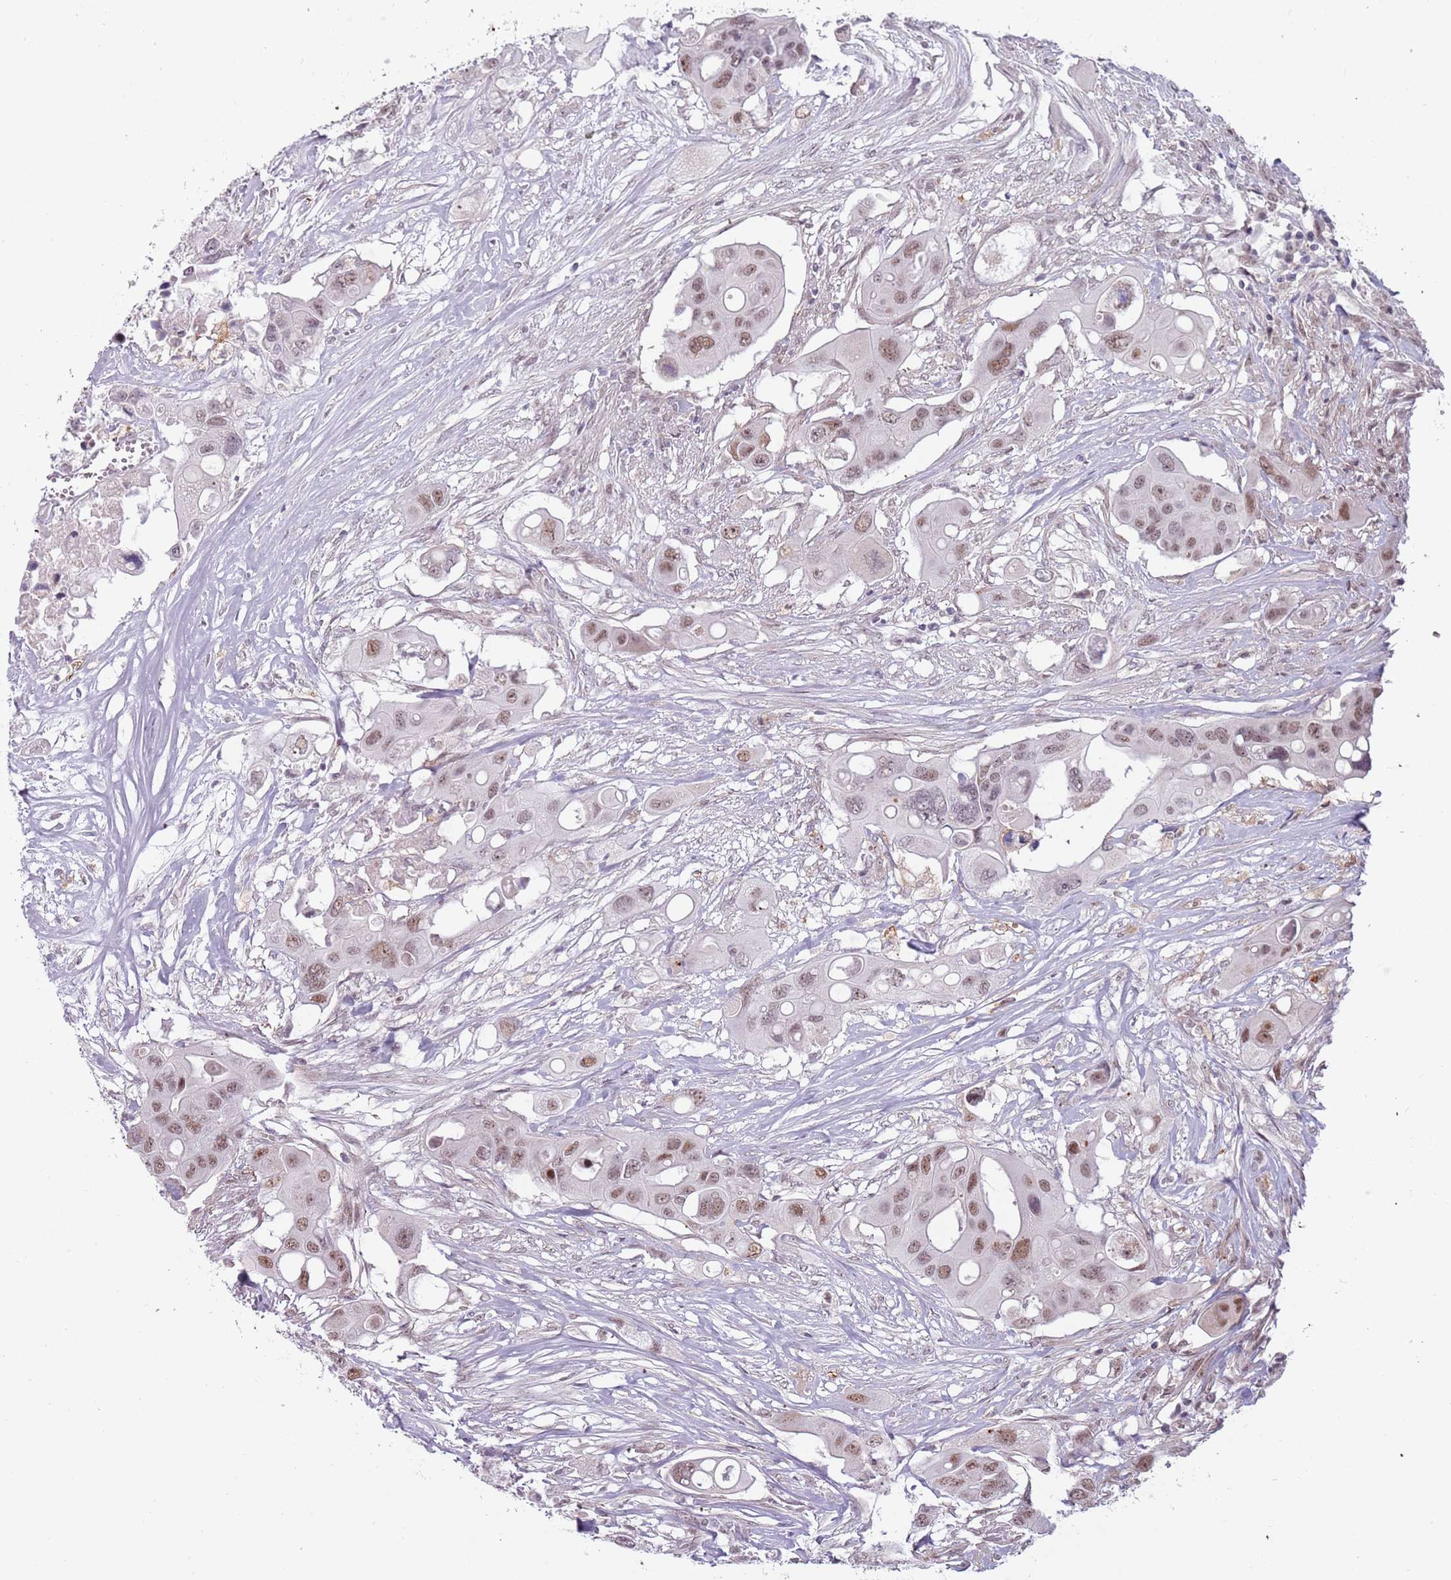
{"staining": {"intensity": "moderate", "quantity": ">75%", "location": "nuclear"}, "tissue": "colorectal cancer", "cell_type": "Tumor cells", "image_type": "cancer", "snomed": [{"axis": "morphology", "description": "Adenocarcinoma, NOS"}, {"axis": "topography", "description": "Colon"}], "caption": "This is a photomicrograph of immunohistochemistry (IHC) staining of adenocarcinoma (colorectal), which shows moderate expression in the nuclear of tumor cells.", "gene": "REXO4", "patient": {"sex": "male", "age": 77}}